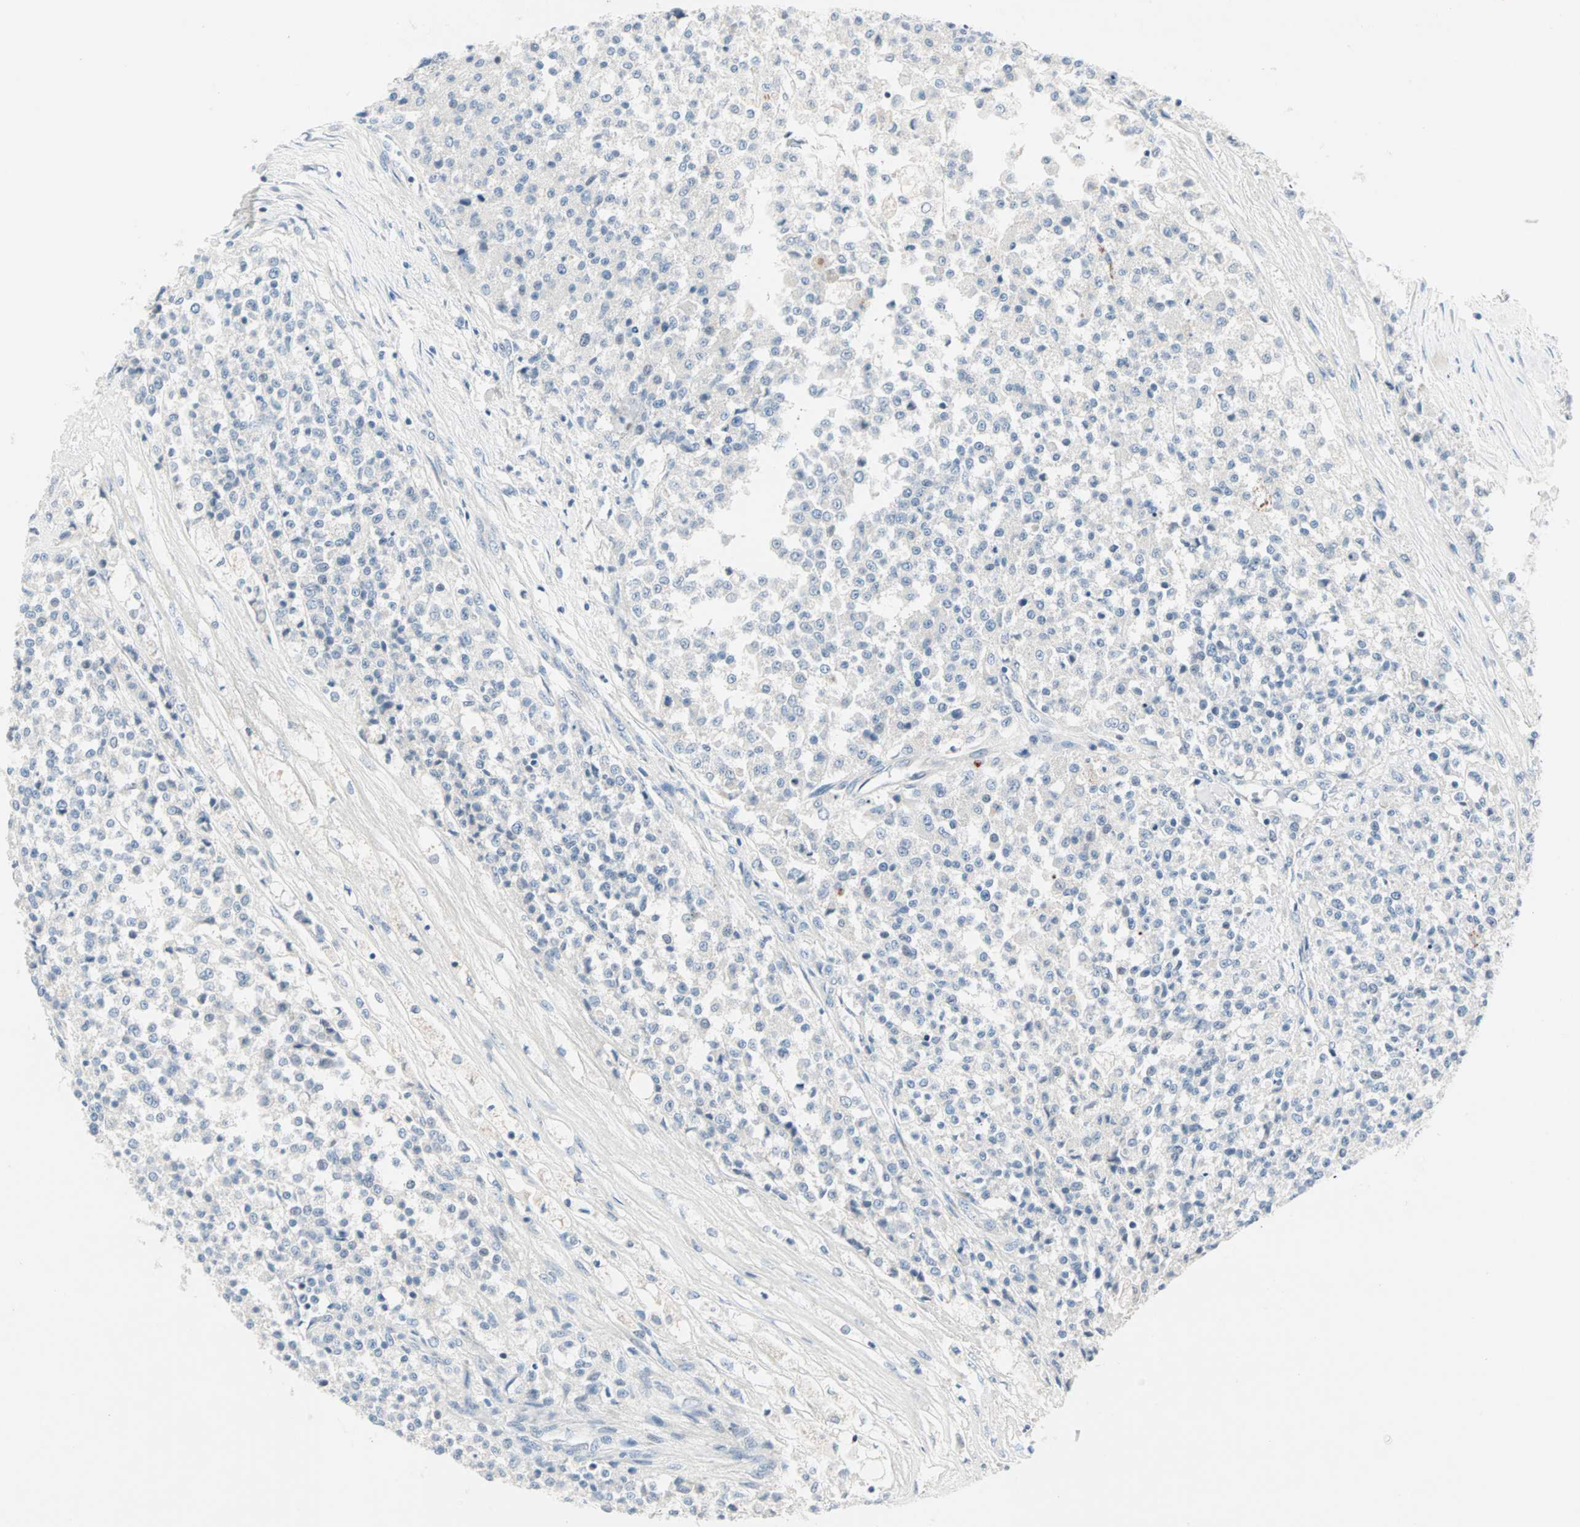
{"staining": {"intensity": "negative", "quantity": "none", "location": "none"}, "tissue": "testis cancer", "cell_type": "Tumor cells", "image_type": "cancer", "snomed": [{"axis": "morphology", "description": "Seminoma, NOS"}, {"axis": "topography", "description": "Testis"}], "caption": "High power microscopy image of an immunohistochemistry (IHC) histopathology image of testis cancer (seminoma), revealing no significant staining in tumor cells. The staining was performed using DAB to visualize the protein expression in brown, while the nuclei were stained in blue with hematoxylin (Magnification: 20x).", "gene": "NEFH", "patient": {"sex": "male", "age": 59}}